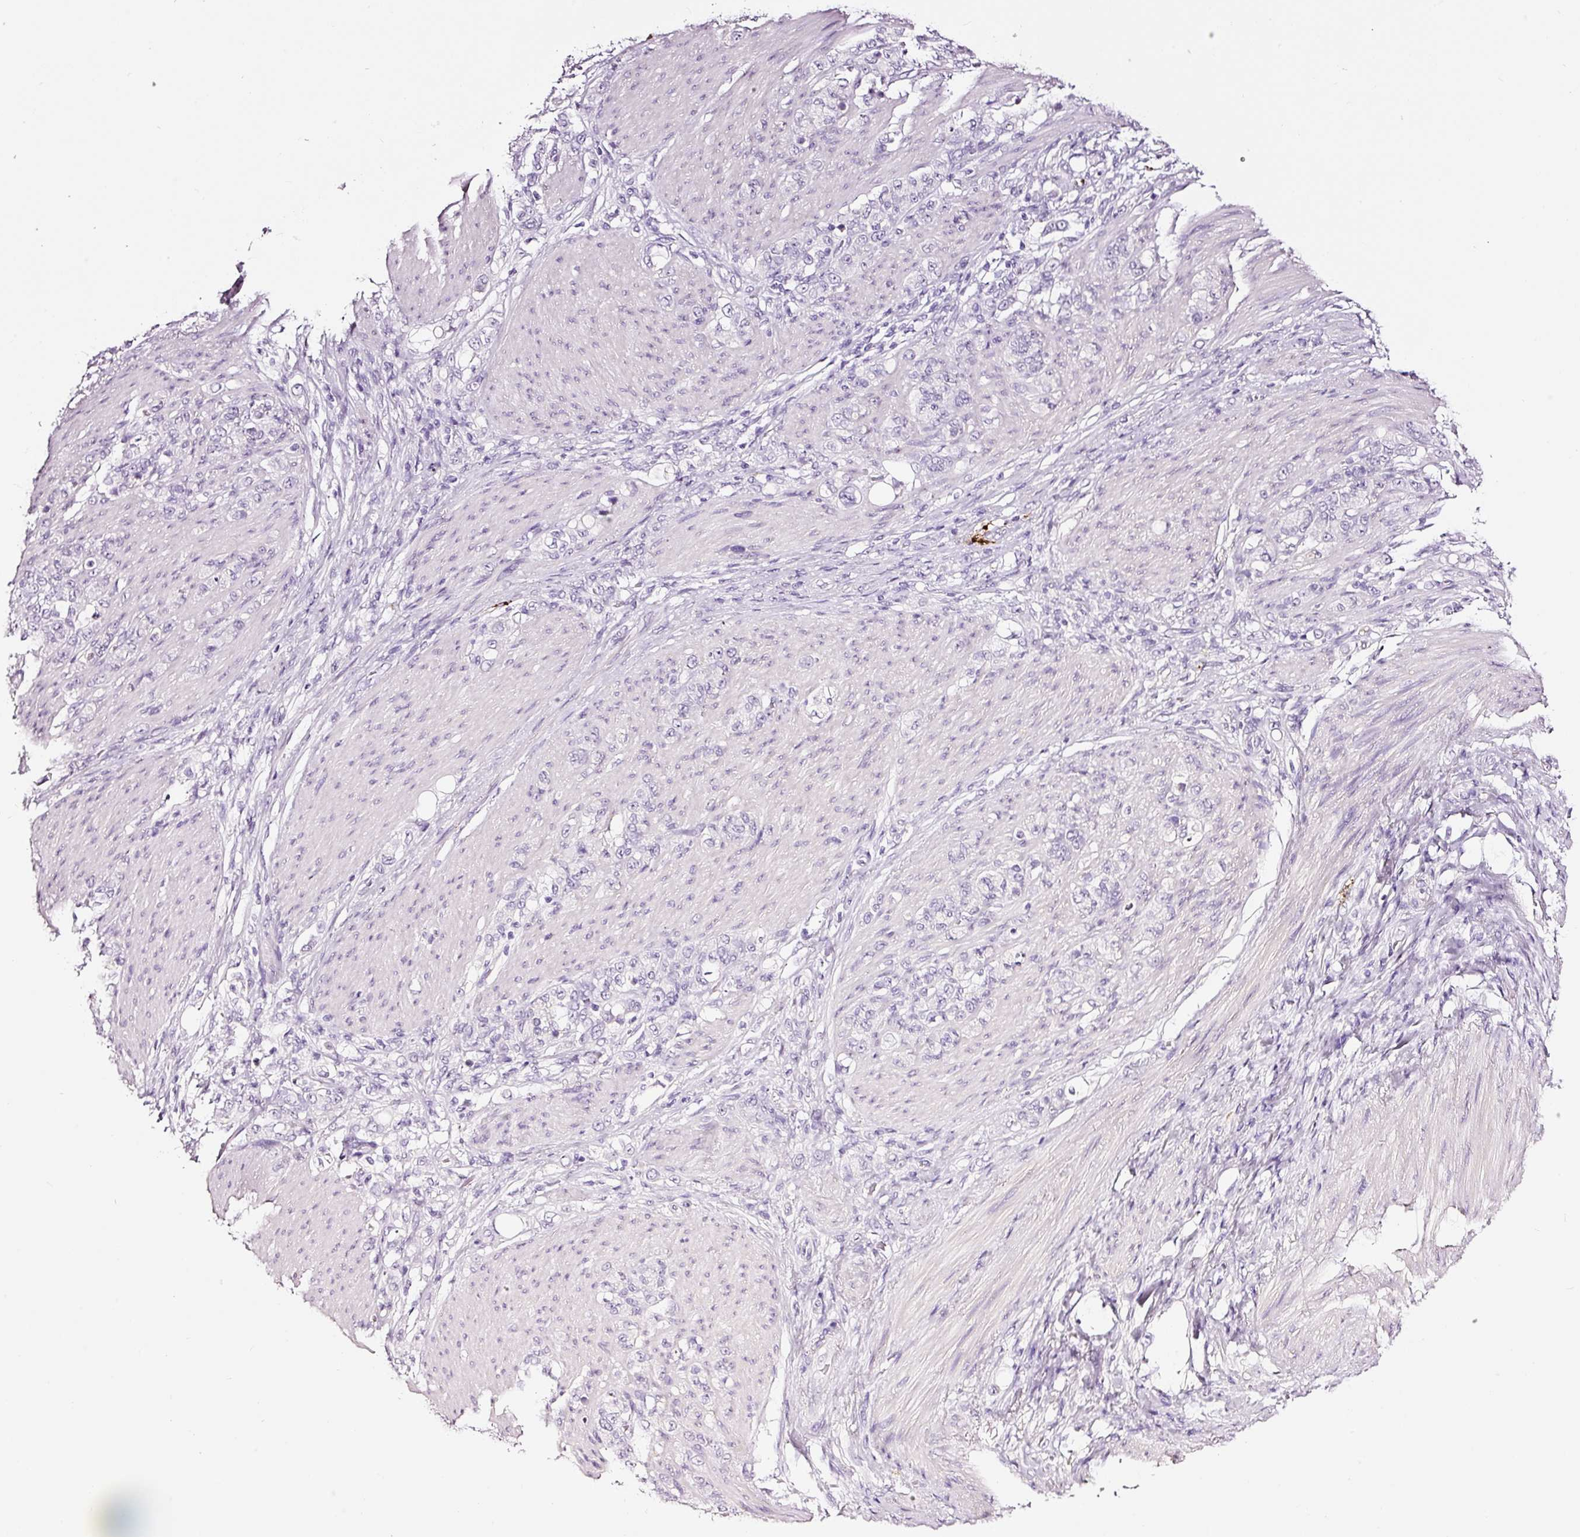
{"staining": {"intensity": "negative", "quantity": "none", "location": "none"}, "tissue": "stomach cancer", "cell_type": "Tumor cells", "image_type": "cancer", "snomed": [{"axis": "morphology", "description": "Adenocarcinoma, NOS"}, {"axis": "topography", "description": "Stomach"}], "caption": "Immunohistochemistry (IHC) histopathology image of neoplastic tissue: human stomach adenocarcinoma stained with DAB (3,3'-diaminobenzidine) demonstrates no significant protein positivity in tumor cells.", "gene": "LAMP3", "patient": {"sex": "female", "age": 79}}